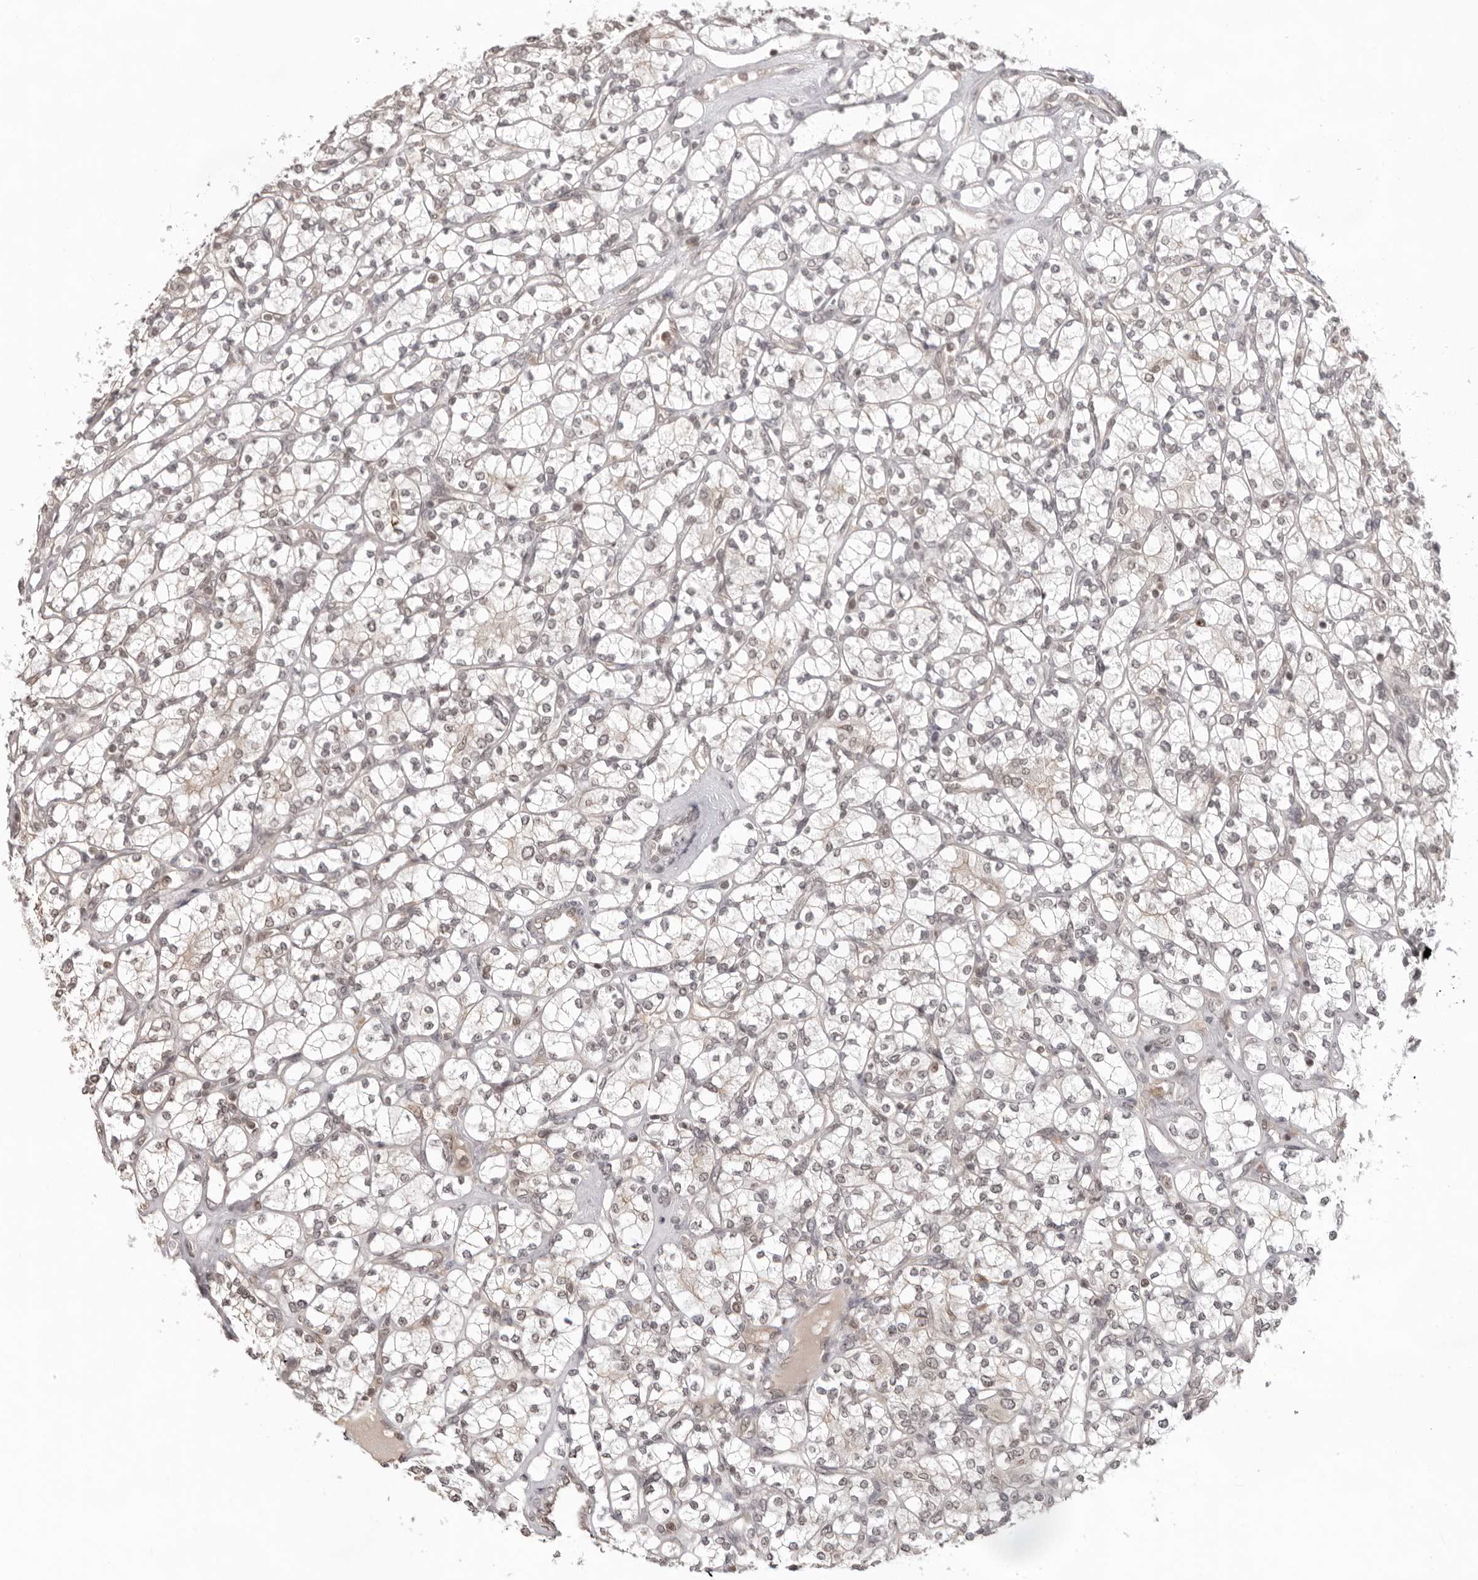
{"staining": {"intensity": "weak", "quantity": "<25%", "location": "nuclear"}, "tissue": "renal cancer", "cell_type": "Tumor cells", "image_type": "cancer", "snomed": [{"axis": "morphology", "description": "Adenocarcinoma, NOS"}, {"axis": "topography", "description": "Kidney"}], "caption": "Tumor cells are negative for brown protein staining in renal adenocarcinoma.", "gene": "EXOSC10", "patient": {"sex": "male", "age": 77}}